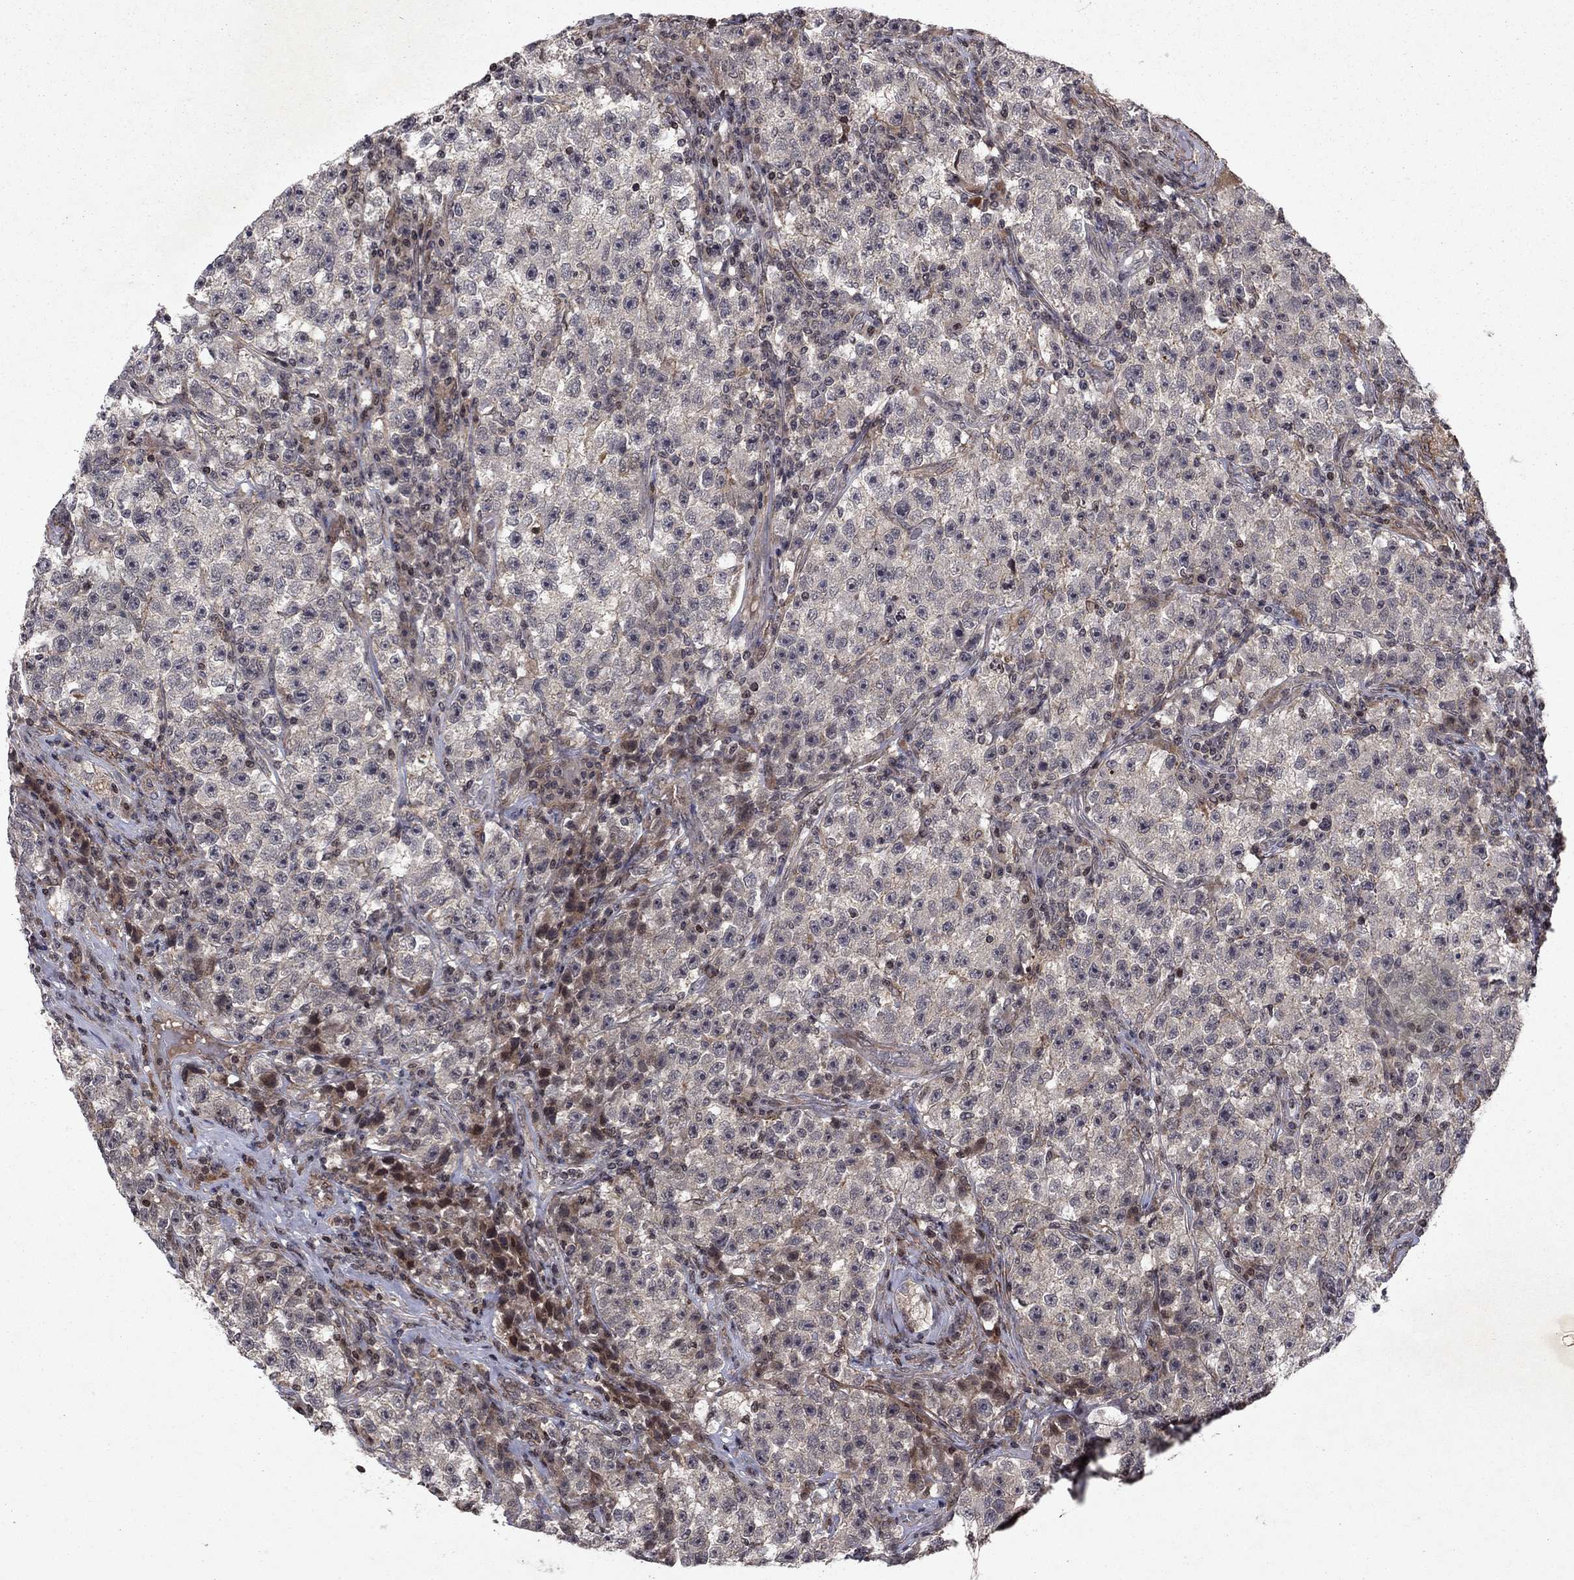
{"staining": {"intensity": "negative", "quantity": "none", "location": "none"}, "tissue": "testis cancer", "cell_type": "Tumor cells", "image_type": "cancer", "snomed": [{"axis": "morphology", "description": "Seminoma, NOS"}, {"axis": "topography", "description": "Testis"}], "caption": "High power microscopy photomicrograph of an immunohistochemistry (IHC) photomicrograph of testis seminoma, revealing no significant expression in tumor cells.", "gene": "SORBS1", "patient": {"sex": "male", "age": 22}}